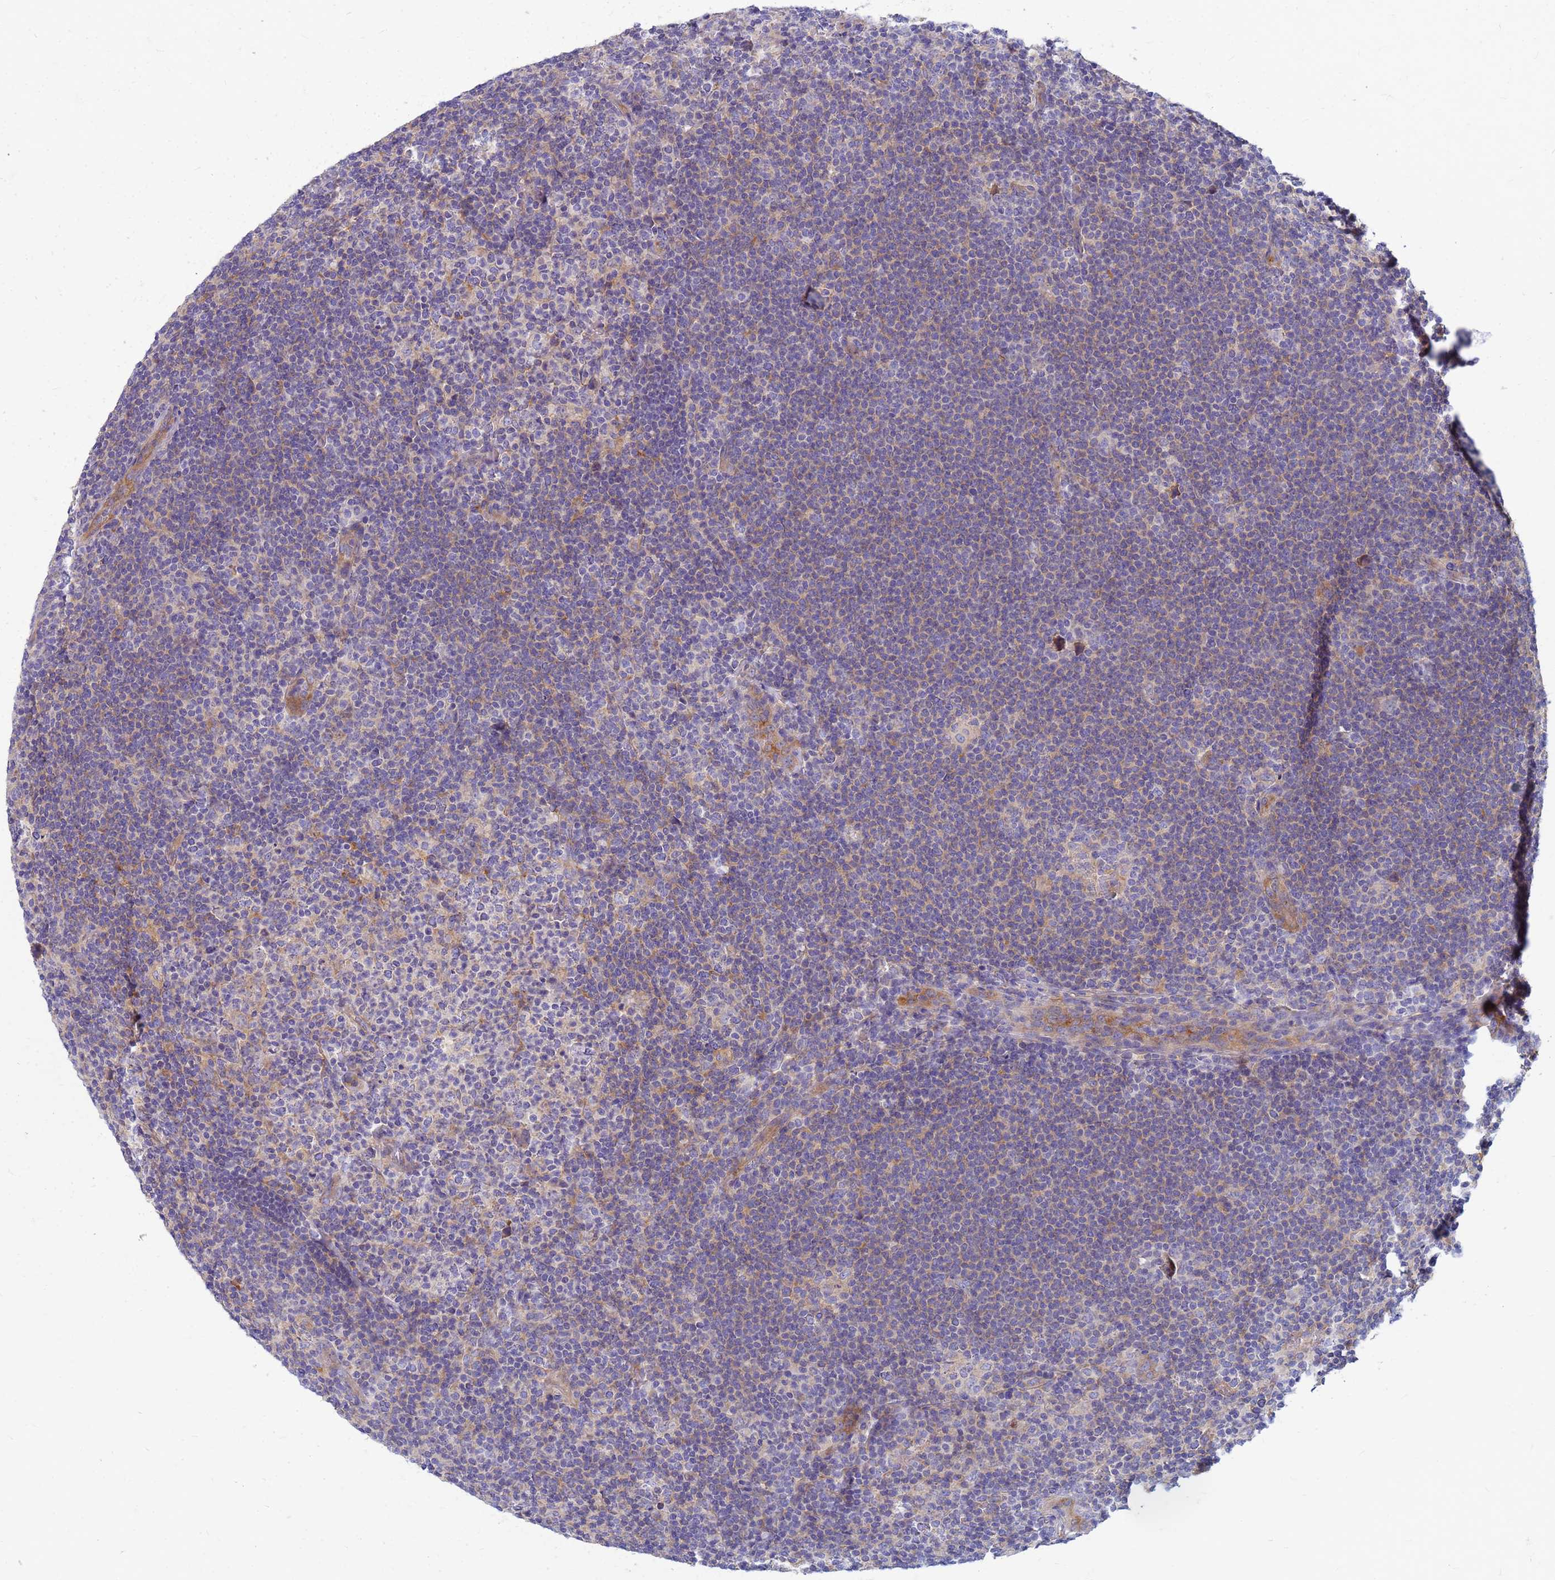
{"staining": {"intensity": "negative", "quantity": "none", "location": "none"}, "tissue": "lymphoma", "cell_type": "Tumor cells", "image_type": "cancer", "snomed": [{"axis": "morphology", "description": "Hodgkin's disease, NOS"}, {"axis": "topography", "description": "Lymph node"}], "caption": "Lymphoma was stained to show a protein in brown. There is no significant positivity in tumor cells.", "gene": "EEA1", "patient": {"sex": "female", "age": 57}}